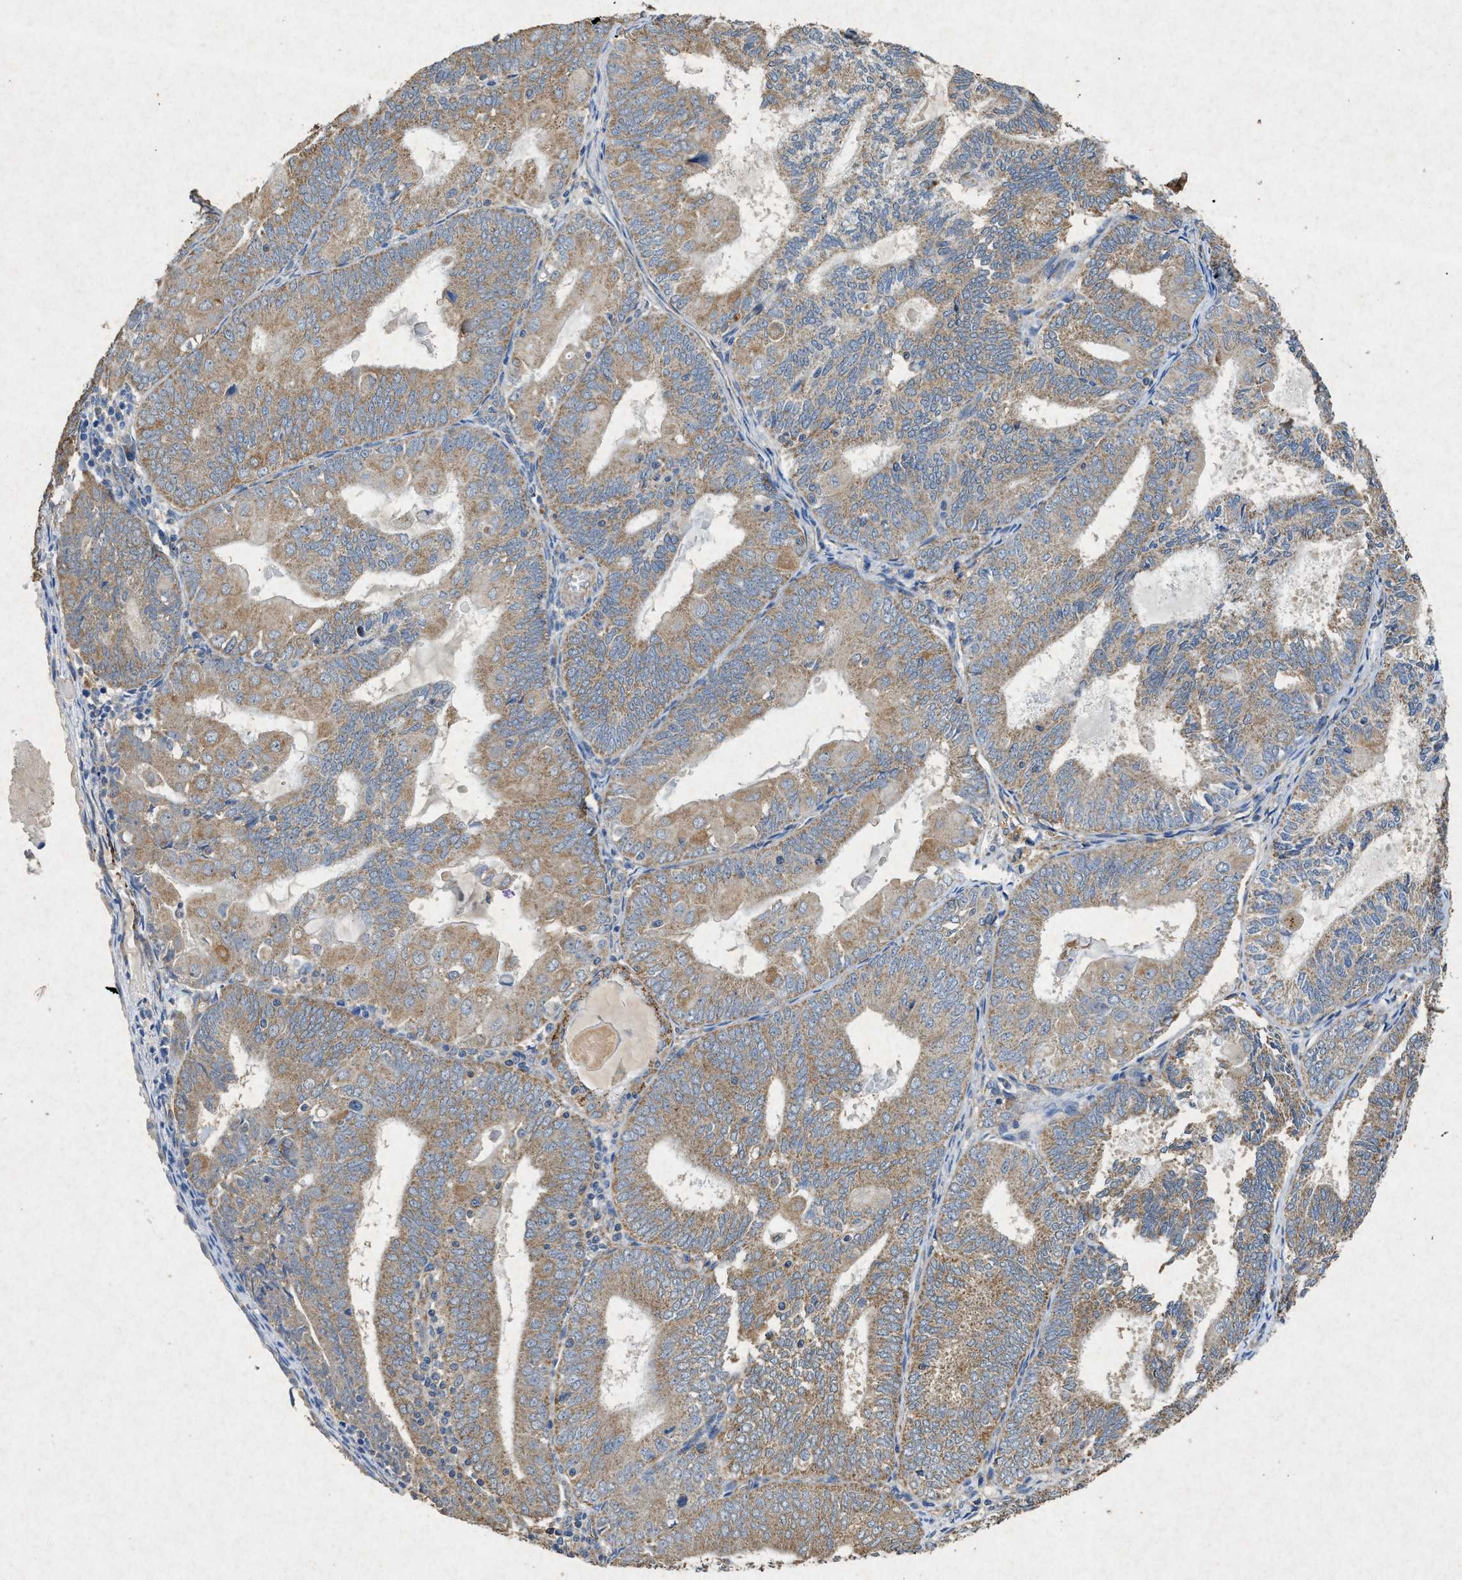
{"staining": {"intensity": "moderate", "quantity": ">75%", "location": "cytoplasmic/membranous"}, "tissue": "endometrial cancer", "cell_type": "Tumor cells", "image_type": "cancer", "snomed": [{"axis": "morphology", "description": "Adenocarcinoma, NOS"}, {"axis": "topography", "description": "Endometrium"}], "caption": "Moderate cytoplasmic/membranous staining for a protein is present in about >75% of tumor cells of adenocarcinoma (endometrial) using IHC.", "gene": "CDK15", "patient": {"sex": "female", "age": 81}}